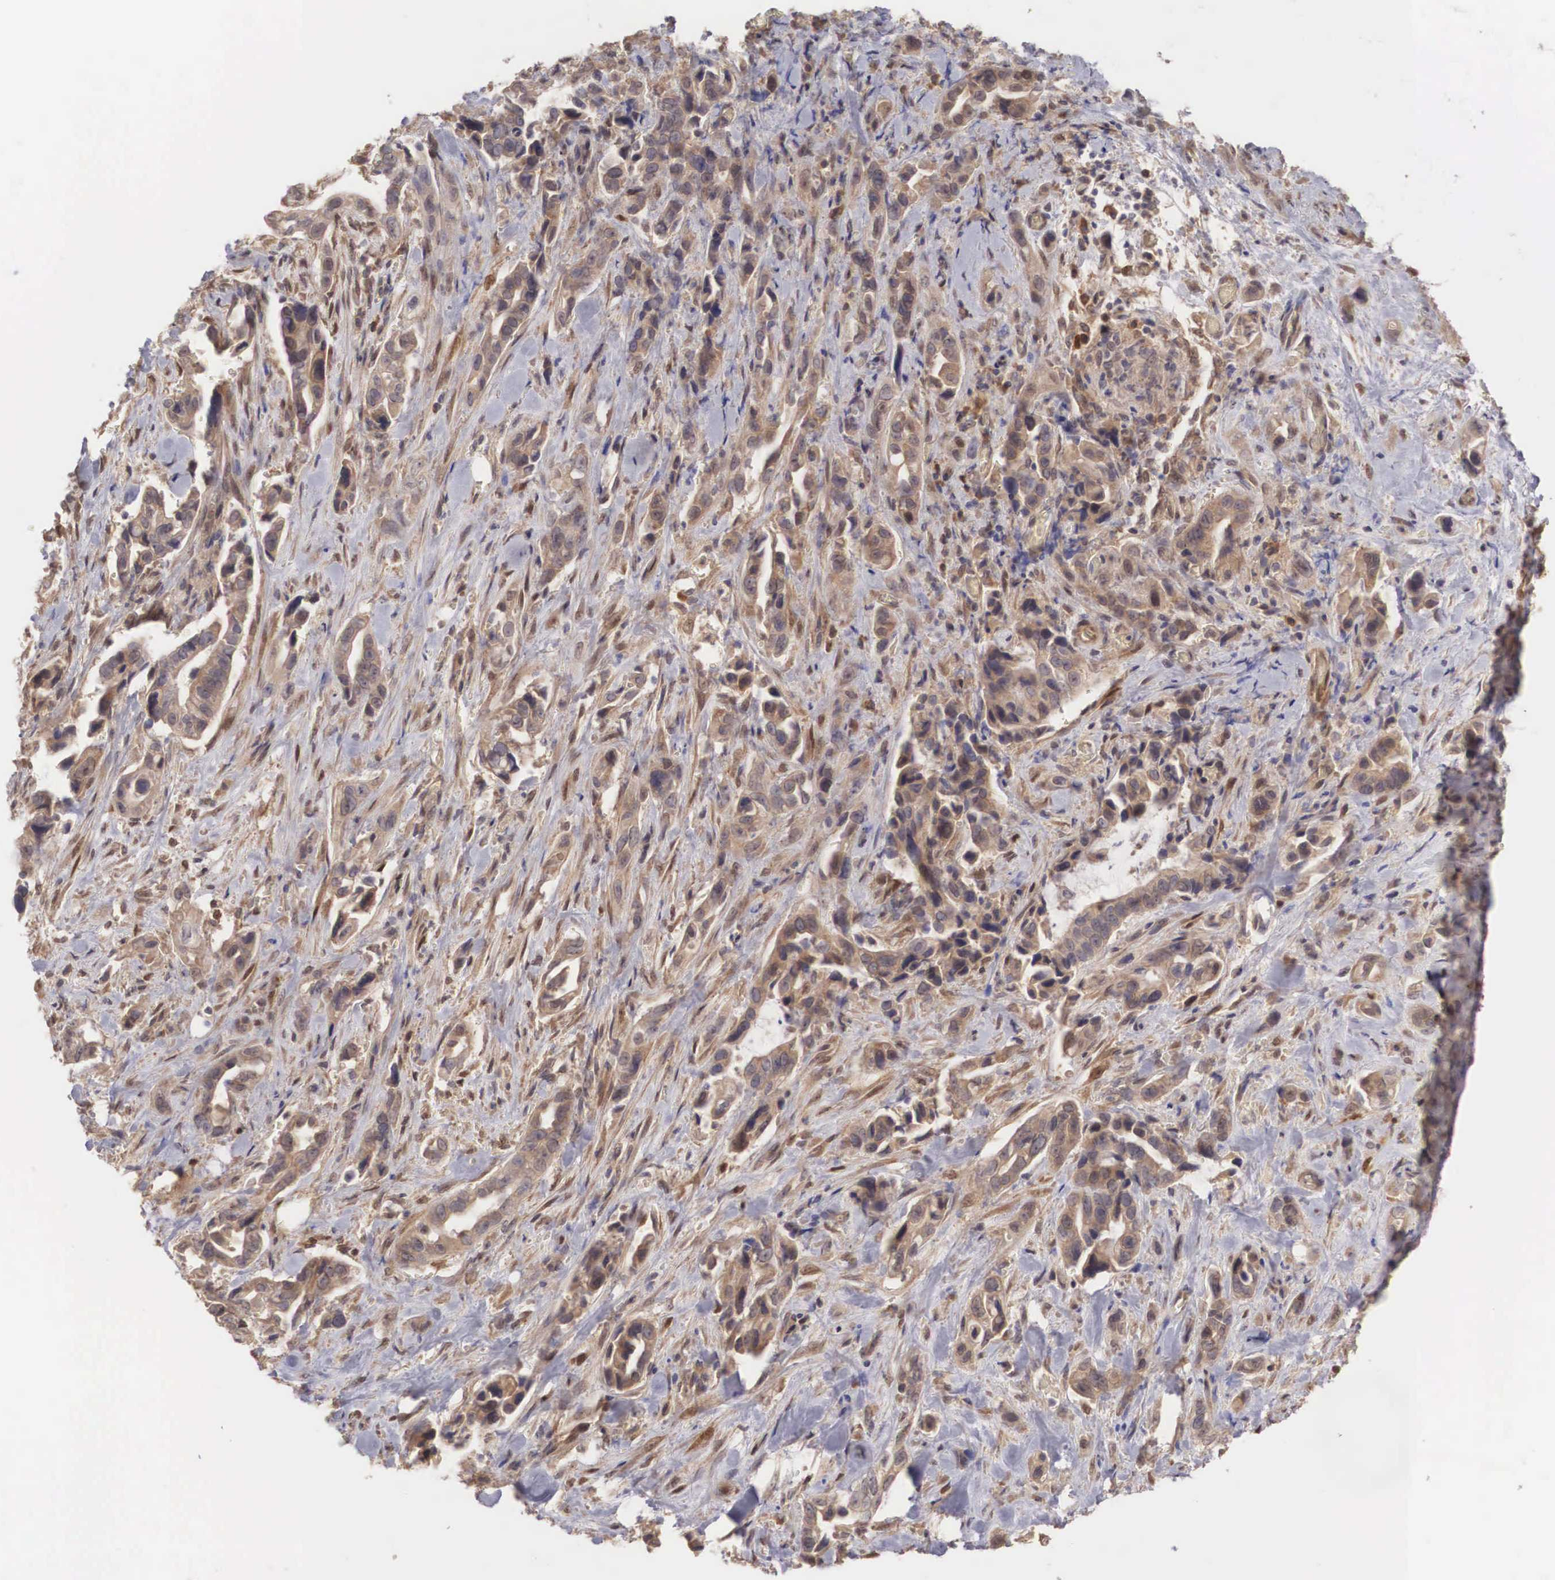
{"staining": {"intensity": "moderate", "quantity": ">75%", "location": "cytoplasmic/membranous"}, "tissue": "pancreatic cancer", "cell_type": "Tumor cells", "image_type": "cancer", "snomed": [{"axis": "morphology", "description": "Adenocarcinoma, NOS"}, {"axis": "topography", "description": "Pancreas"}], "caption": "High-magnification brightfield microscopy of pancreatic adenocarcinoma stained with DAB (brown) and counterstained with hematoxylin (blue). tumor cells exhibit moderate cytoplasmic/membranous positivity is appreciated in about>75% of cells.", "gene": "DNAJB7", "patient": {"sex": "male", "age": 69}}